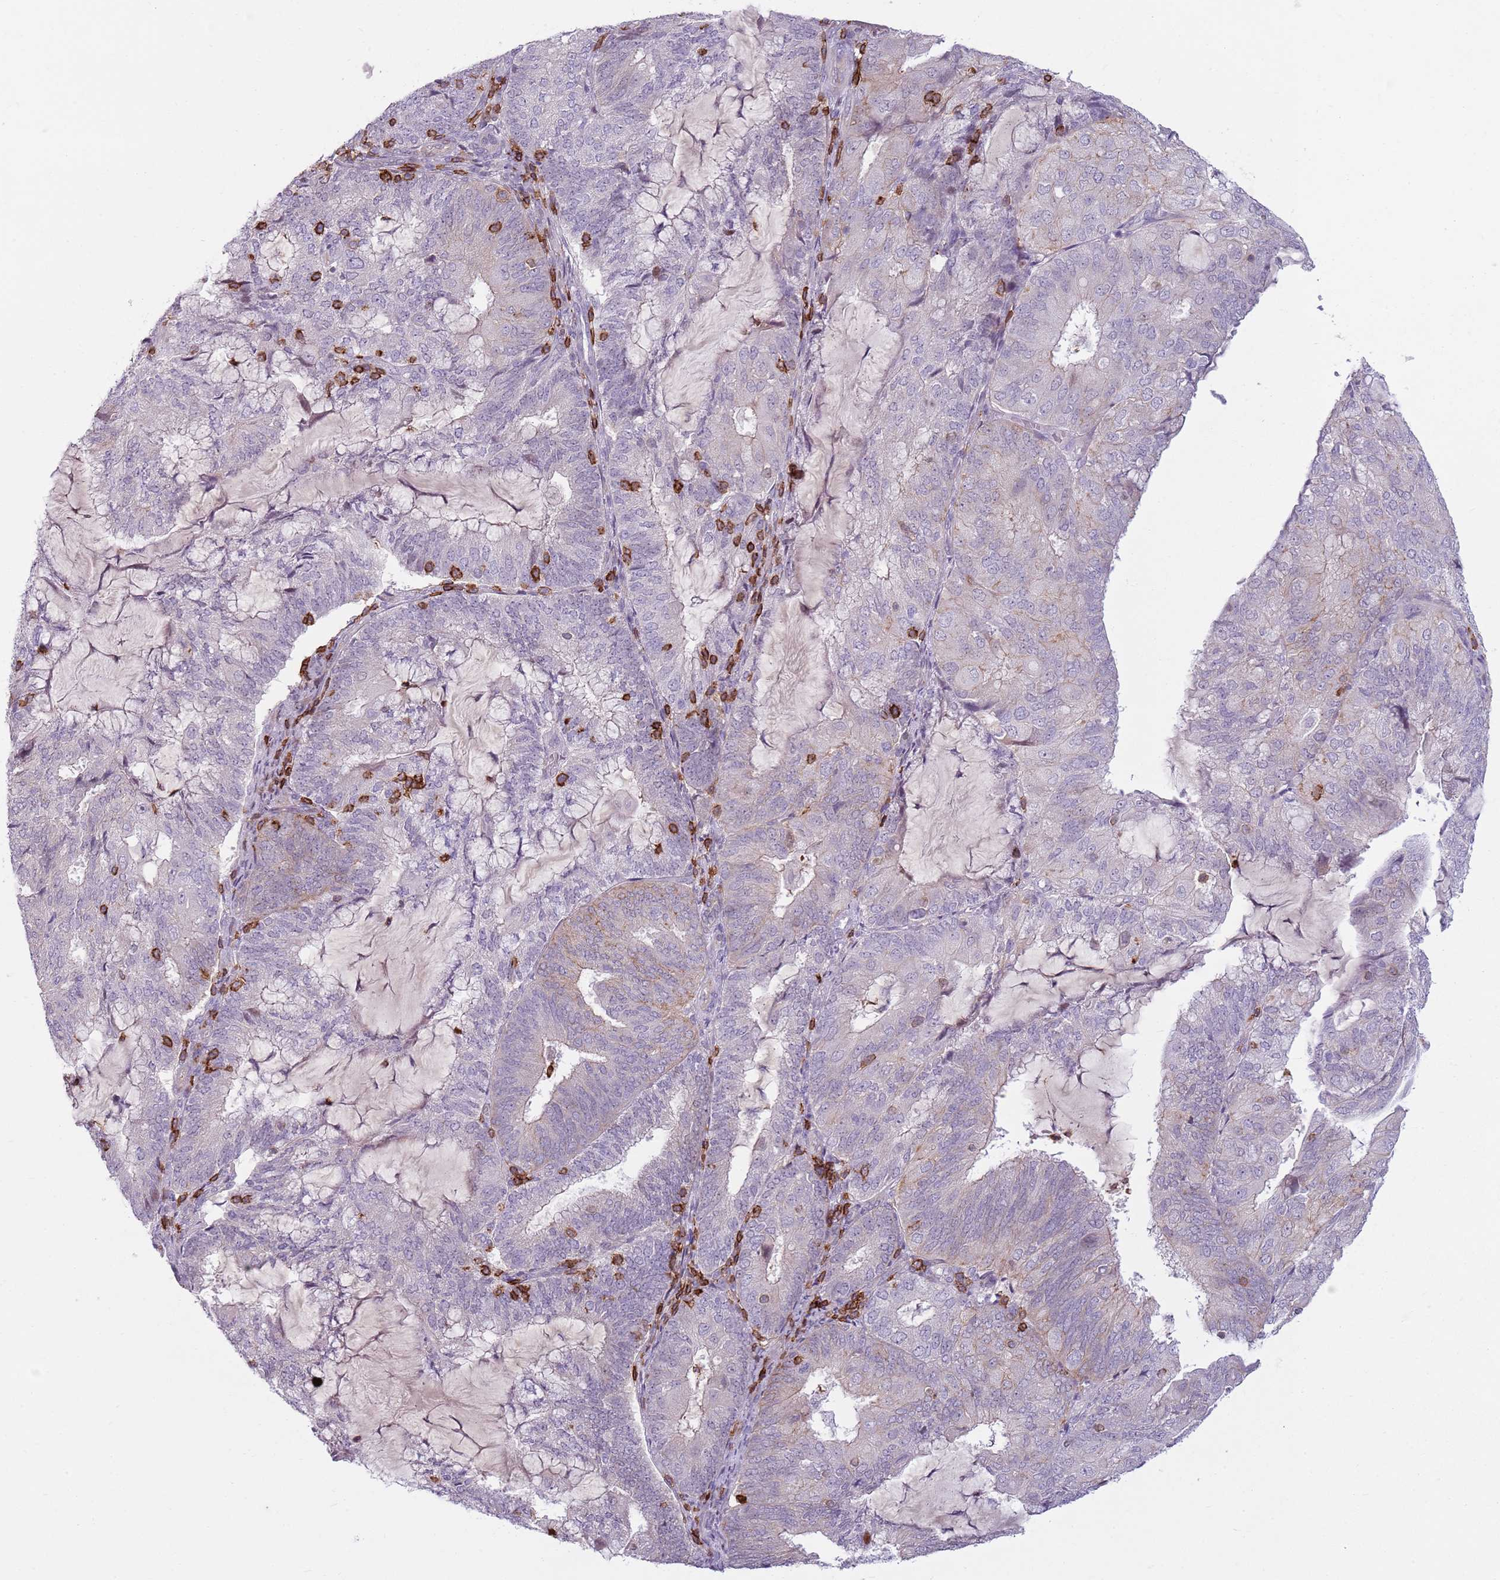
{"staining": {"intensity": "negative", "quantity": "none", "location": "none"}, "tissue": "endometrial cancer", "cell_type": "Tumor cells", "image_type": "cancer", "snomed": [{"axis": "morphology", "description": "Adenocarcinoma, NOS"}, {"axis": "topography", "description": "Endometrium"}], "caption": "Protein analysis of endometrial cancer exhibits no significant positivity in tumor cells. Brightfield microscopy of immunohistochemistry stained with DAB (brown) and hematoxylin (blue), captured at high magnification.", "gene": "ZNF583", "patient": {"sex": "female", "age": 81}}